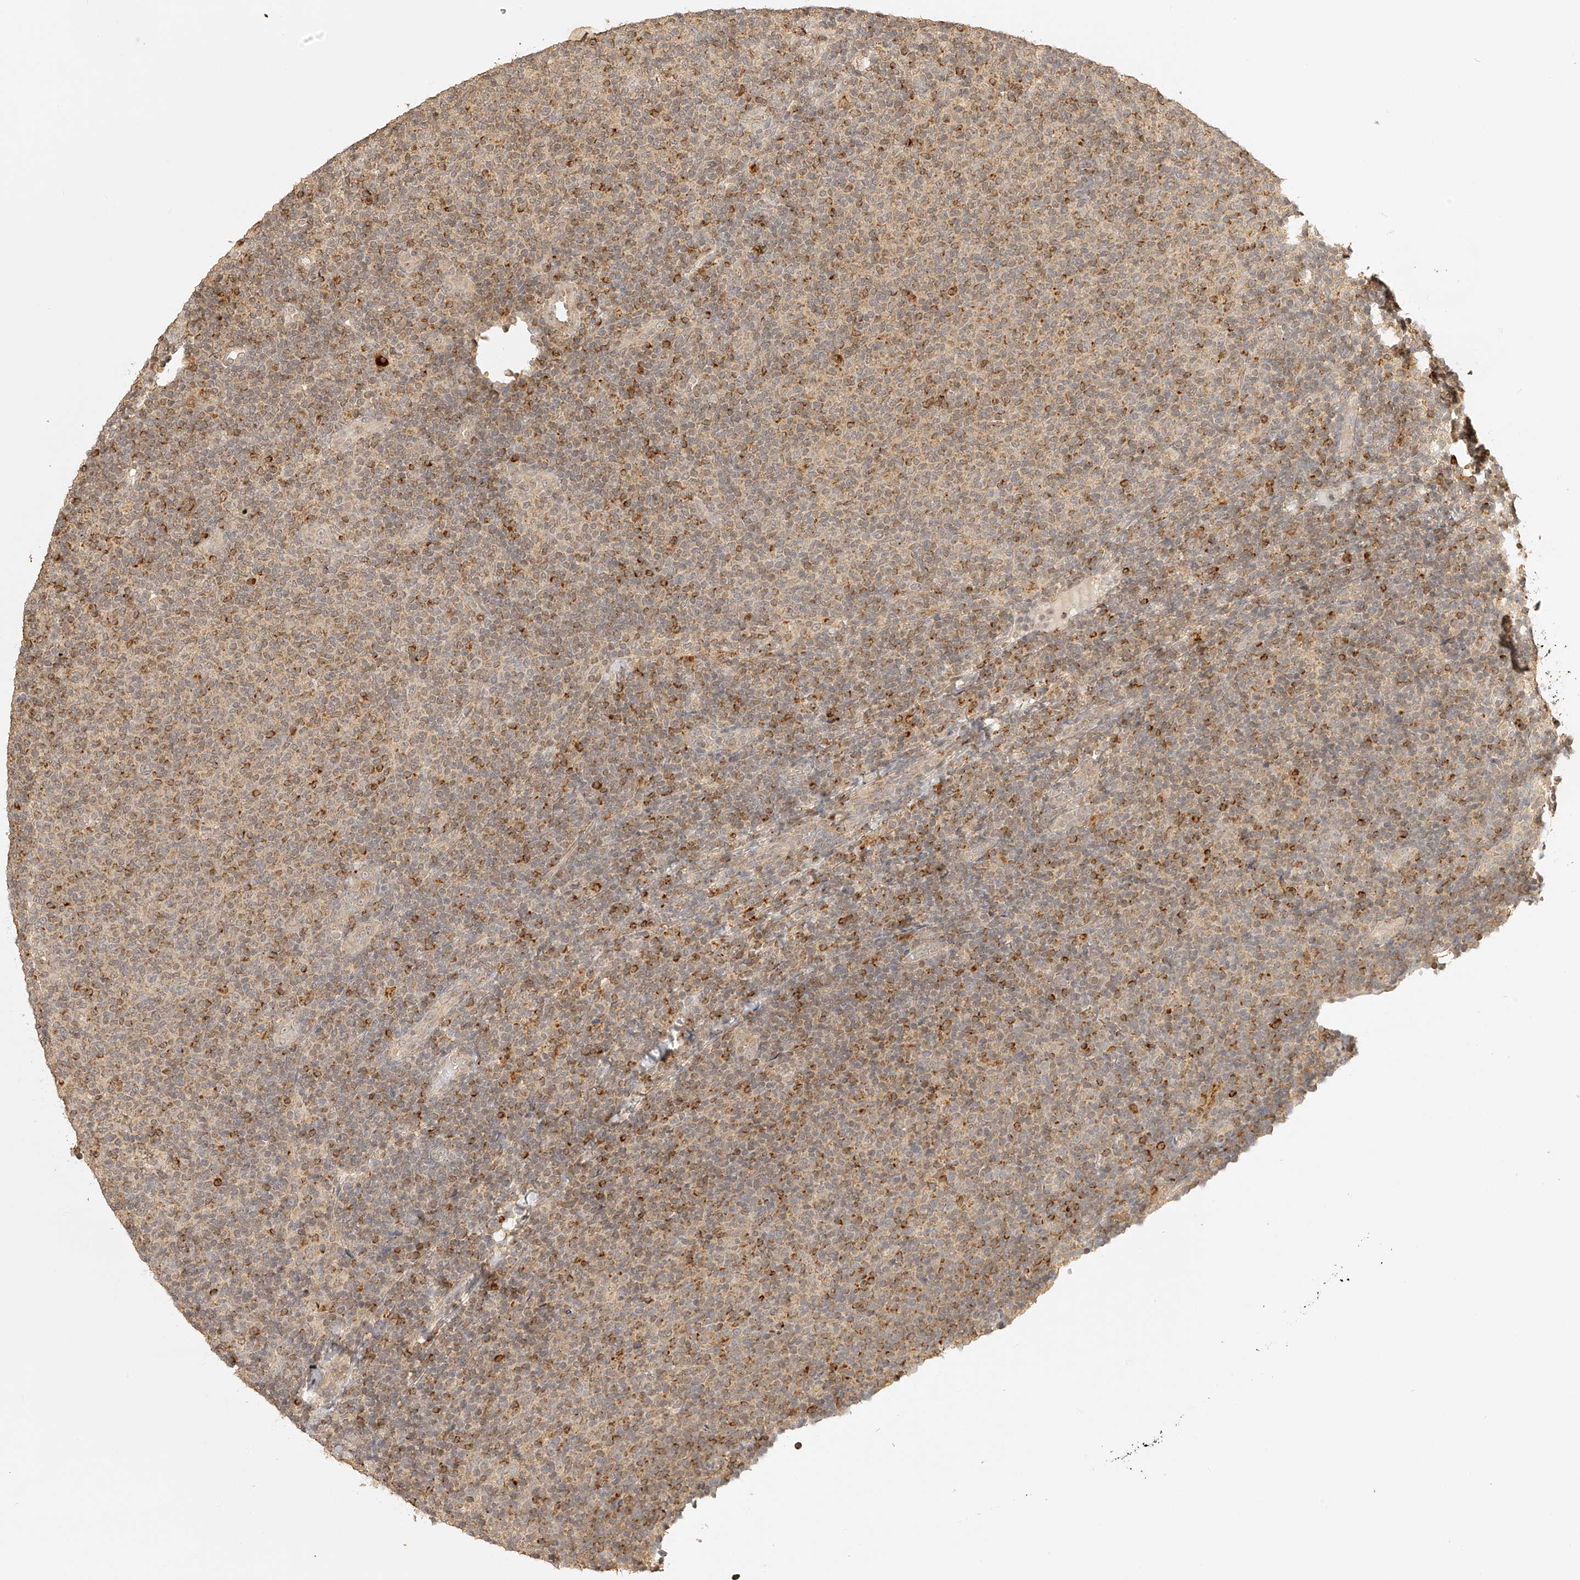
{"staining": {"intensity": "negative", "quantity": "none", "location": "none"}, "tissue": "lymphoma", "cell_type": "Tumor cells", "image_type": "cancer", "snomed": [{"axis": "morphology", "description": "Malignant lymphoma, non-Hodgkin's type, Low grade"}, {"axis": "topography", "description": "Lymph node"}], "caption": "Immunohistochemistry photomicrograph of neoplastic tissue: low-grade malignant lymphoma, non-Hodgkin's type stained with DAB exhibits no significant protein expression in tumor cells. The staining was performed using DAB to visualize the protein expression in brown, while the nuclei were stained in blue with hematoxylin (Magnification: 20x).", "gene": "BCL2L11", "patient": {"sex": "male", "age": 66}}